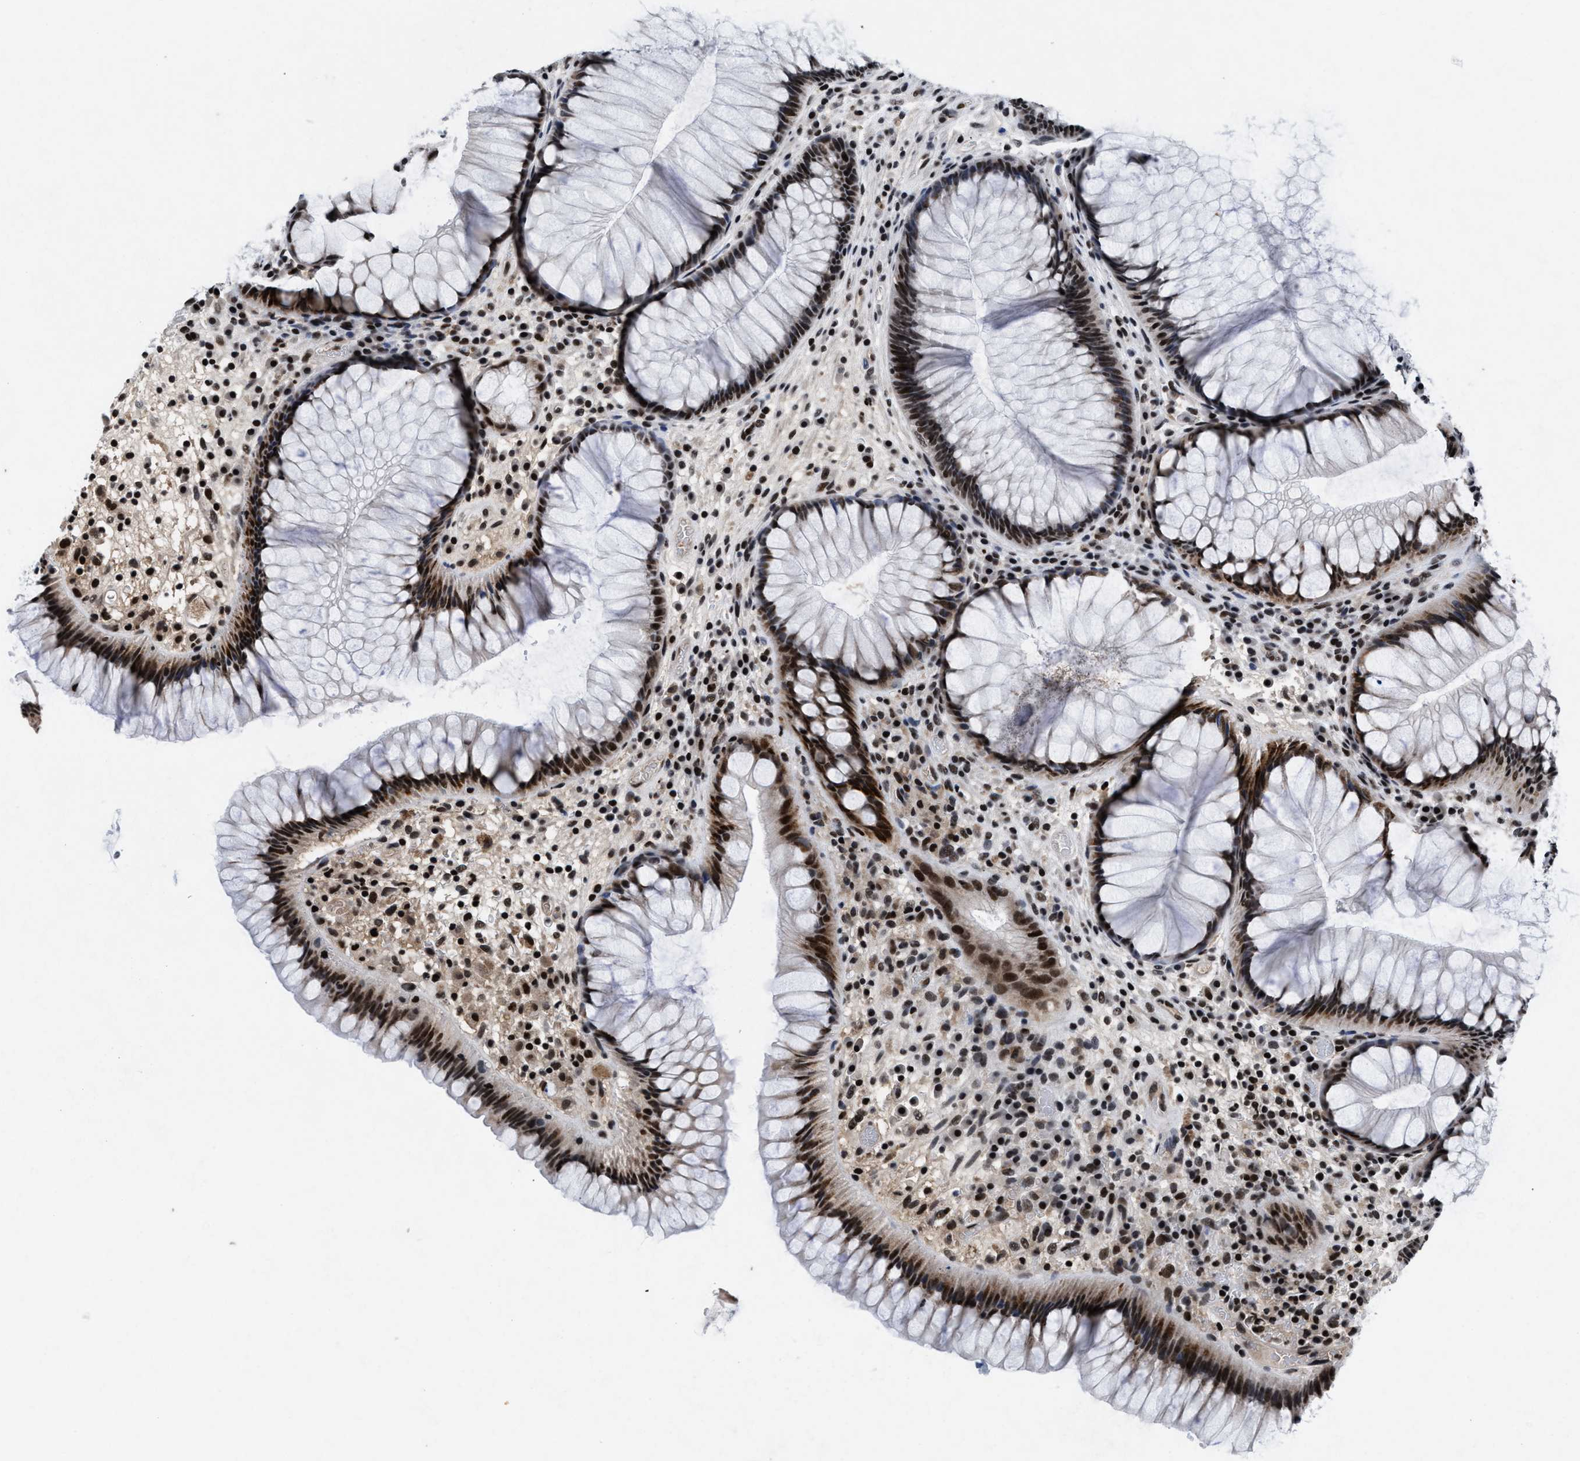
{"staining": {"intensity": "strong", "quantity": ">75%", "location": "nuclear"}, "tissue": "rectum", "cell_type": "Glandular cells", "image_type": "normal", "snomed": [{"axis": "morphology", "description": "Normal tissue, NOS"}, {"axis": "topography", "description": "Rectum"}], "caption": "Rectum stained with DAB (3,3'-diaminobenzidine) immunohistochemistry (IHC) shows high levels of strong nuclear positivity in about >75% of glandular cells. (DAB IHC, brown staining for protein, blue staining for nuclei).", "gene": "WDR81", "patient": {"sex": "male", "age": 51}}